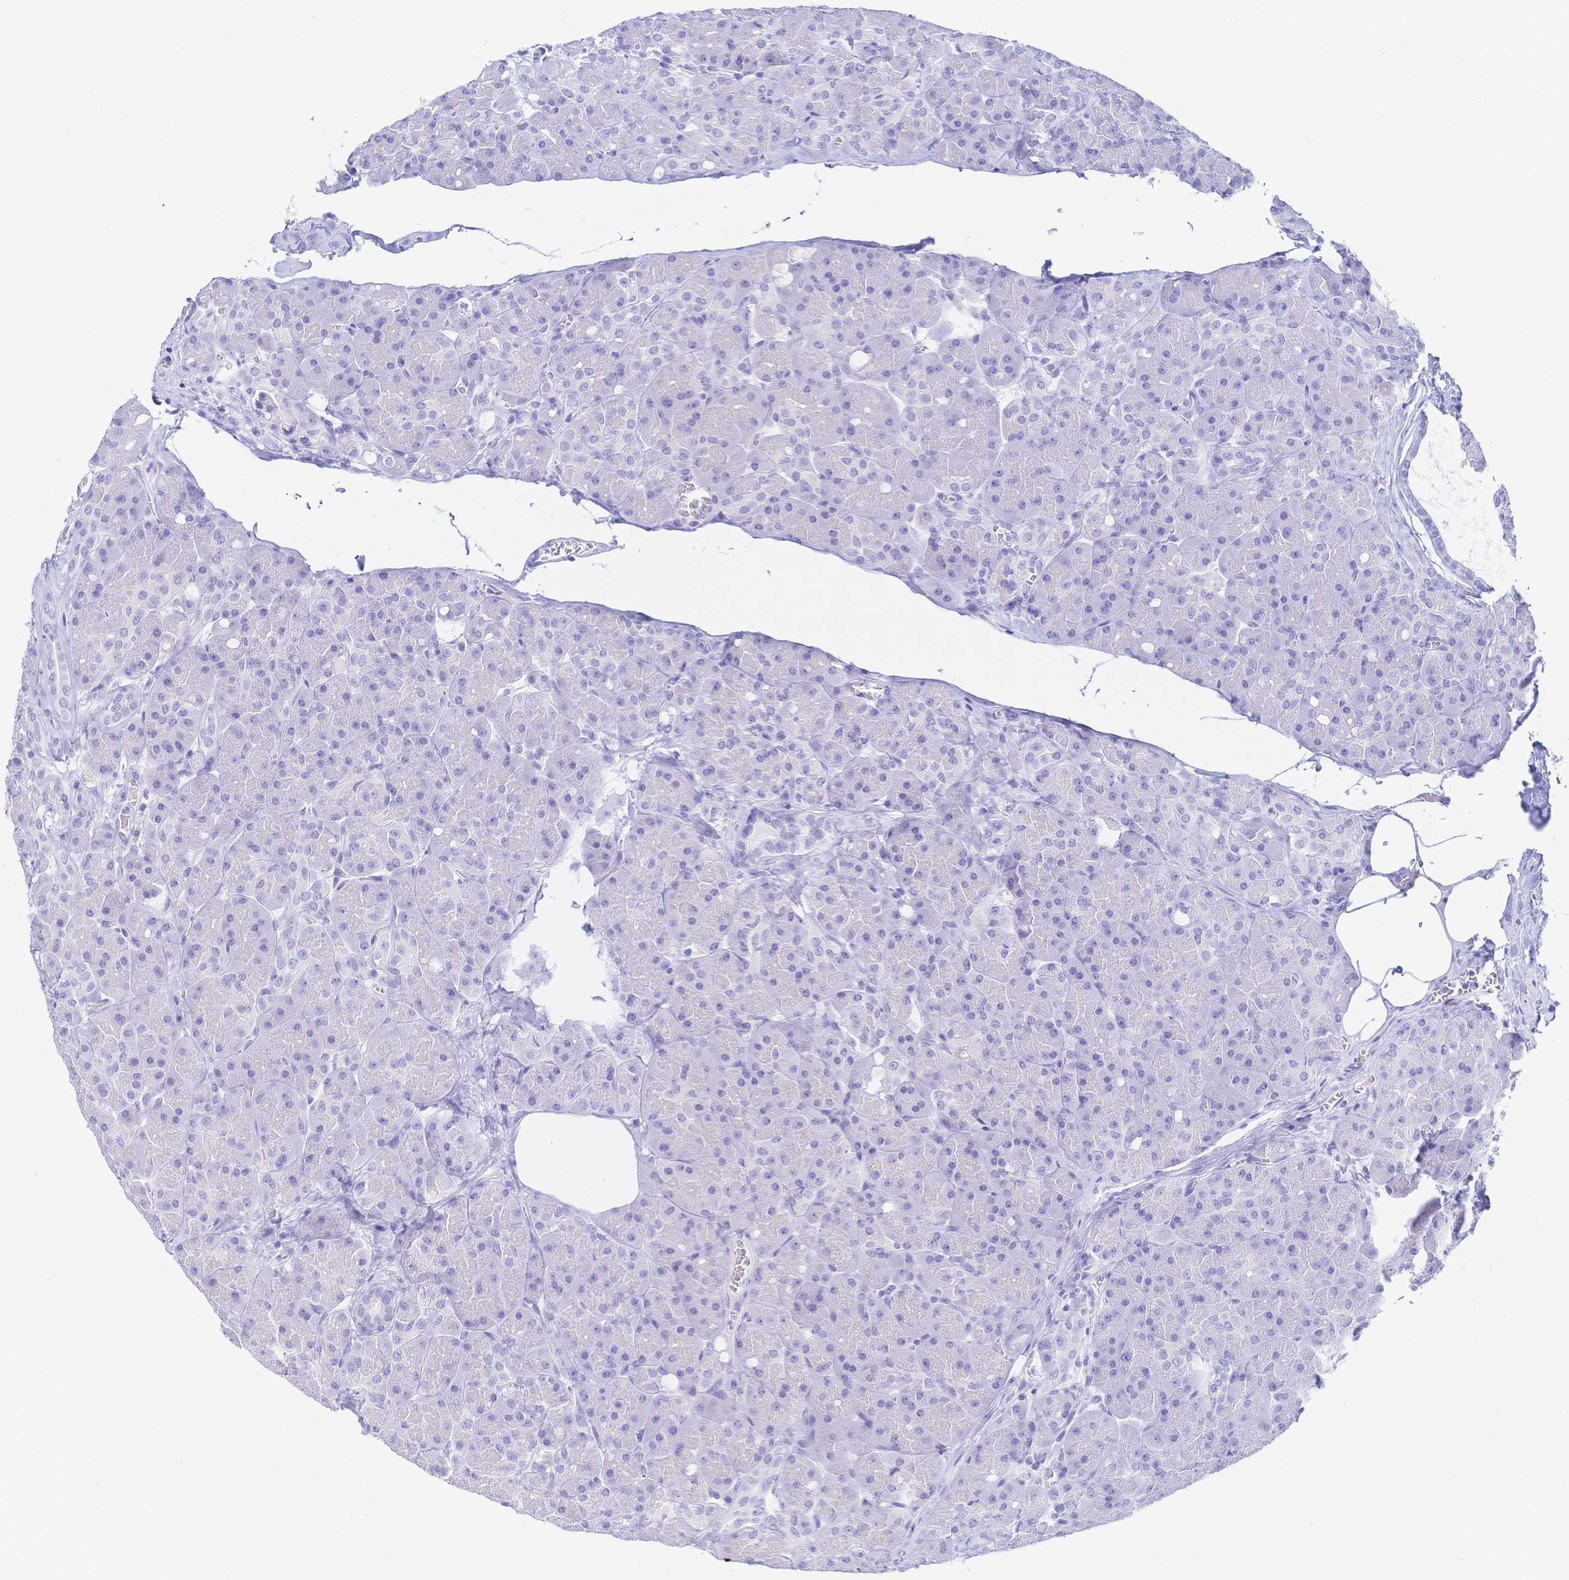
{"staining": {"intensity": "negative", "quantity": "none", "location": "none"}, "tissue": "pancreas", "cell_type": "Exocrine glandular cells", "image_type": "normal", "snomed": [{"axis": "morphology", "description": "Normal tissue, NOS"}, {"axis": "topography", "description": "Pancreas"}], "caption": "Immunohistochemistry histopathology image of unremarkable human pancreas stained for a protein (brown), which displays no expression in exocrine glandular cells. The staining is performed using DAB brown chromogen with nuclei counter-stained in using hematoxylin.", "gene": "MEP1B", "patient": {"sex": "male", "age": 55}}